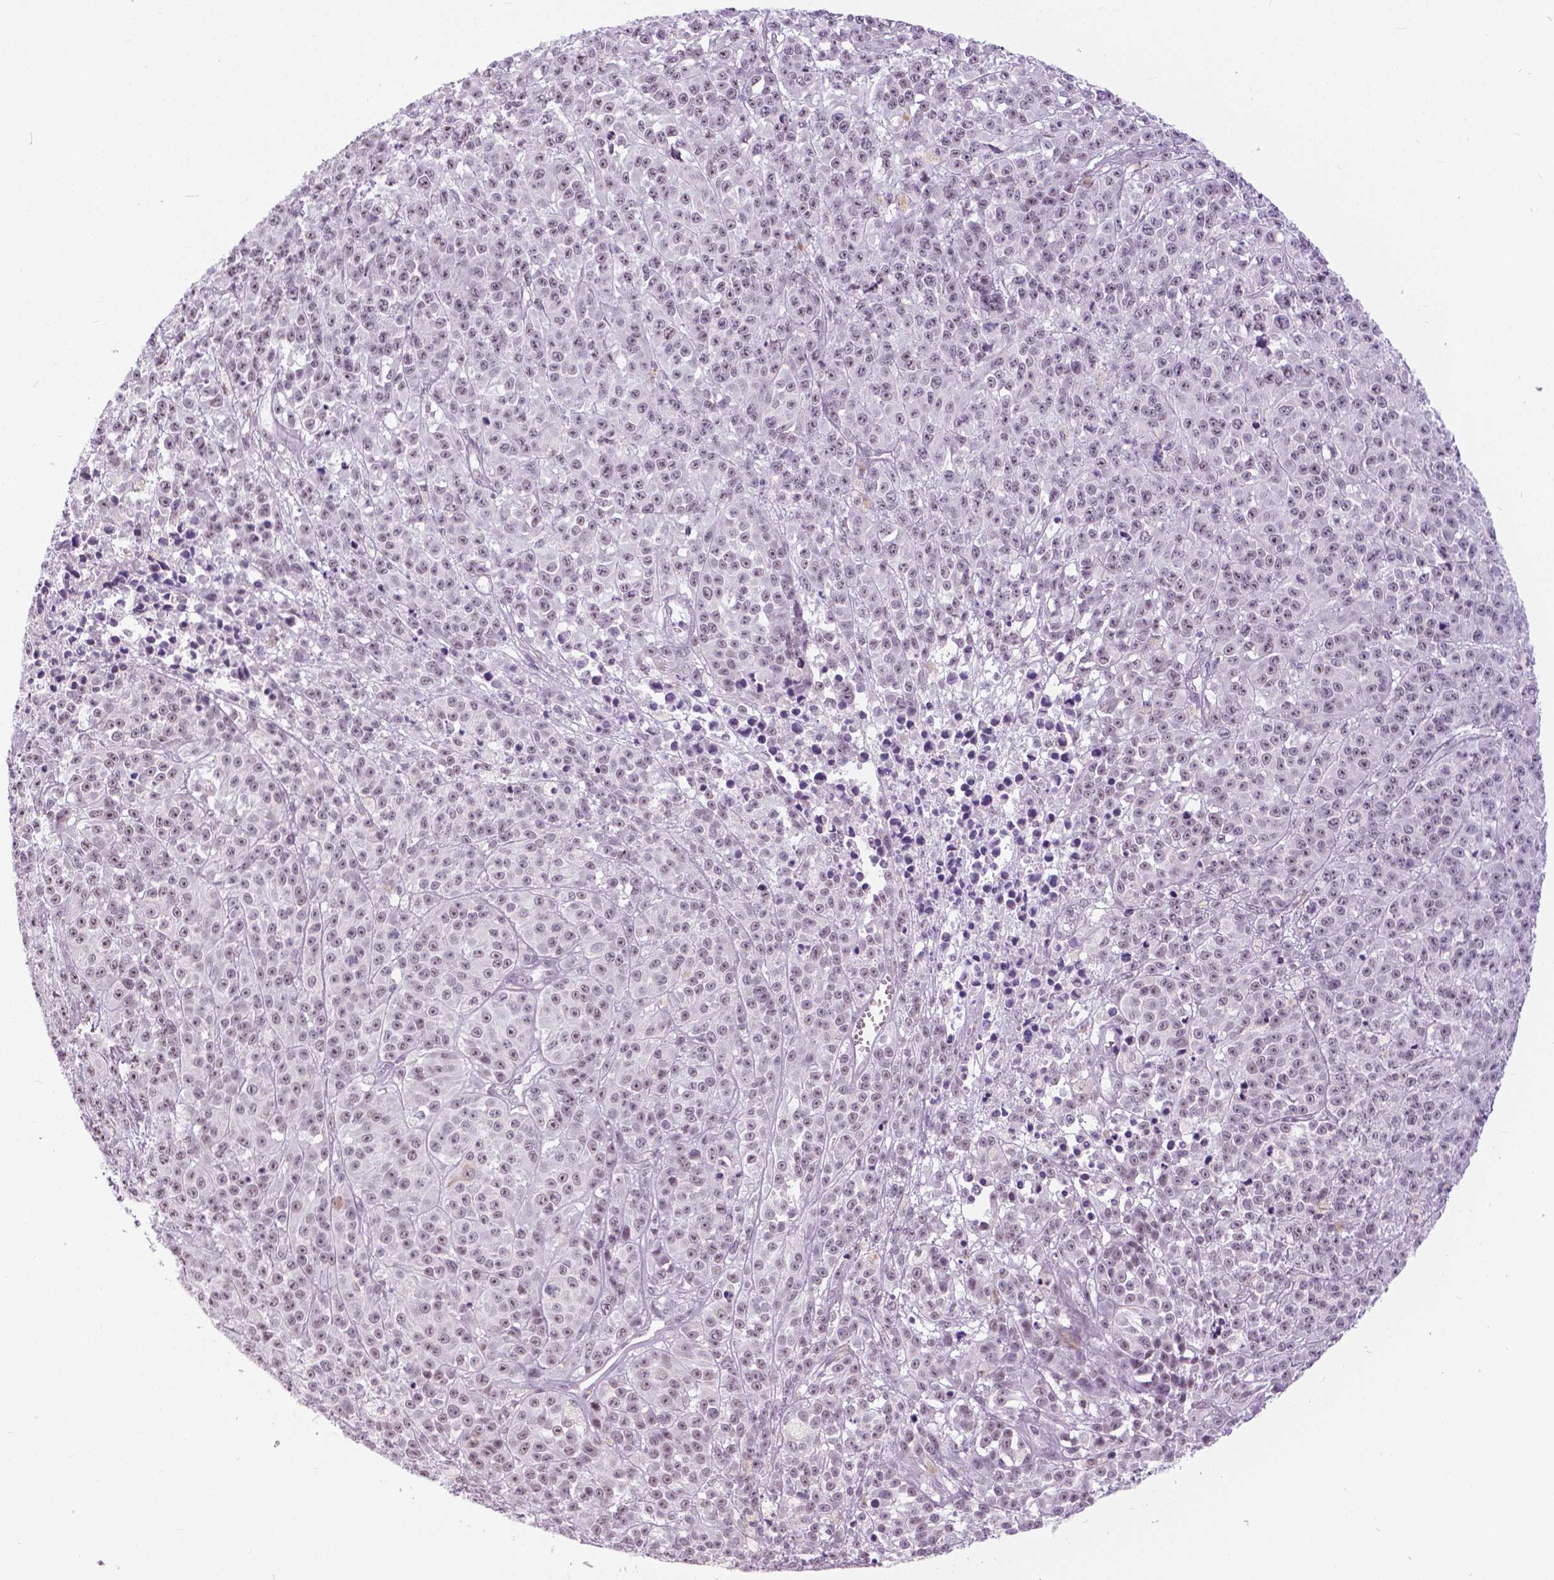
{"staining": {"intensity": "weak", "quantity": "<25%", "location": "nuclear"}, "tissue": "melanoma", "cell_type": "Tumor cells", "image_type": "cancer", "snomed": [{"axis": "morphology", "description": "Malignant melanoma, NOS"}, {"axis": "topography", "description": "Skin"}], "caption": "High power microscopy photomicrograph of an immunohistochemistry image of melanoma, revealing no significant positivity in tumor cells.", "gene": "MYOM1", "patient": {"sex": "female", "age": 58}}